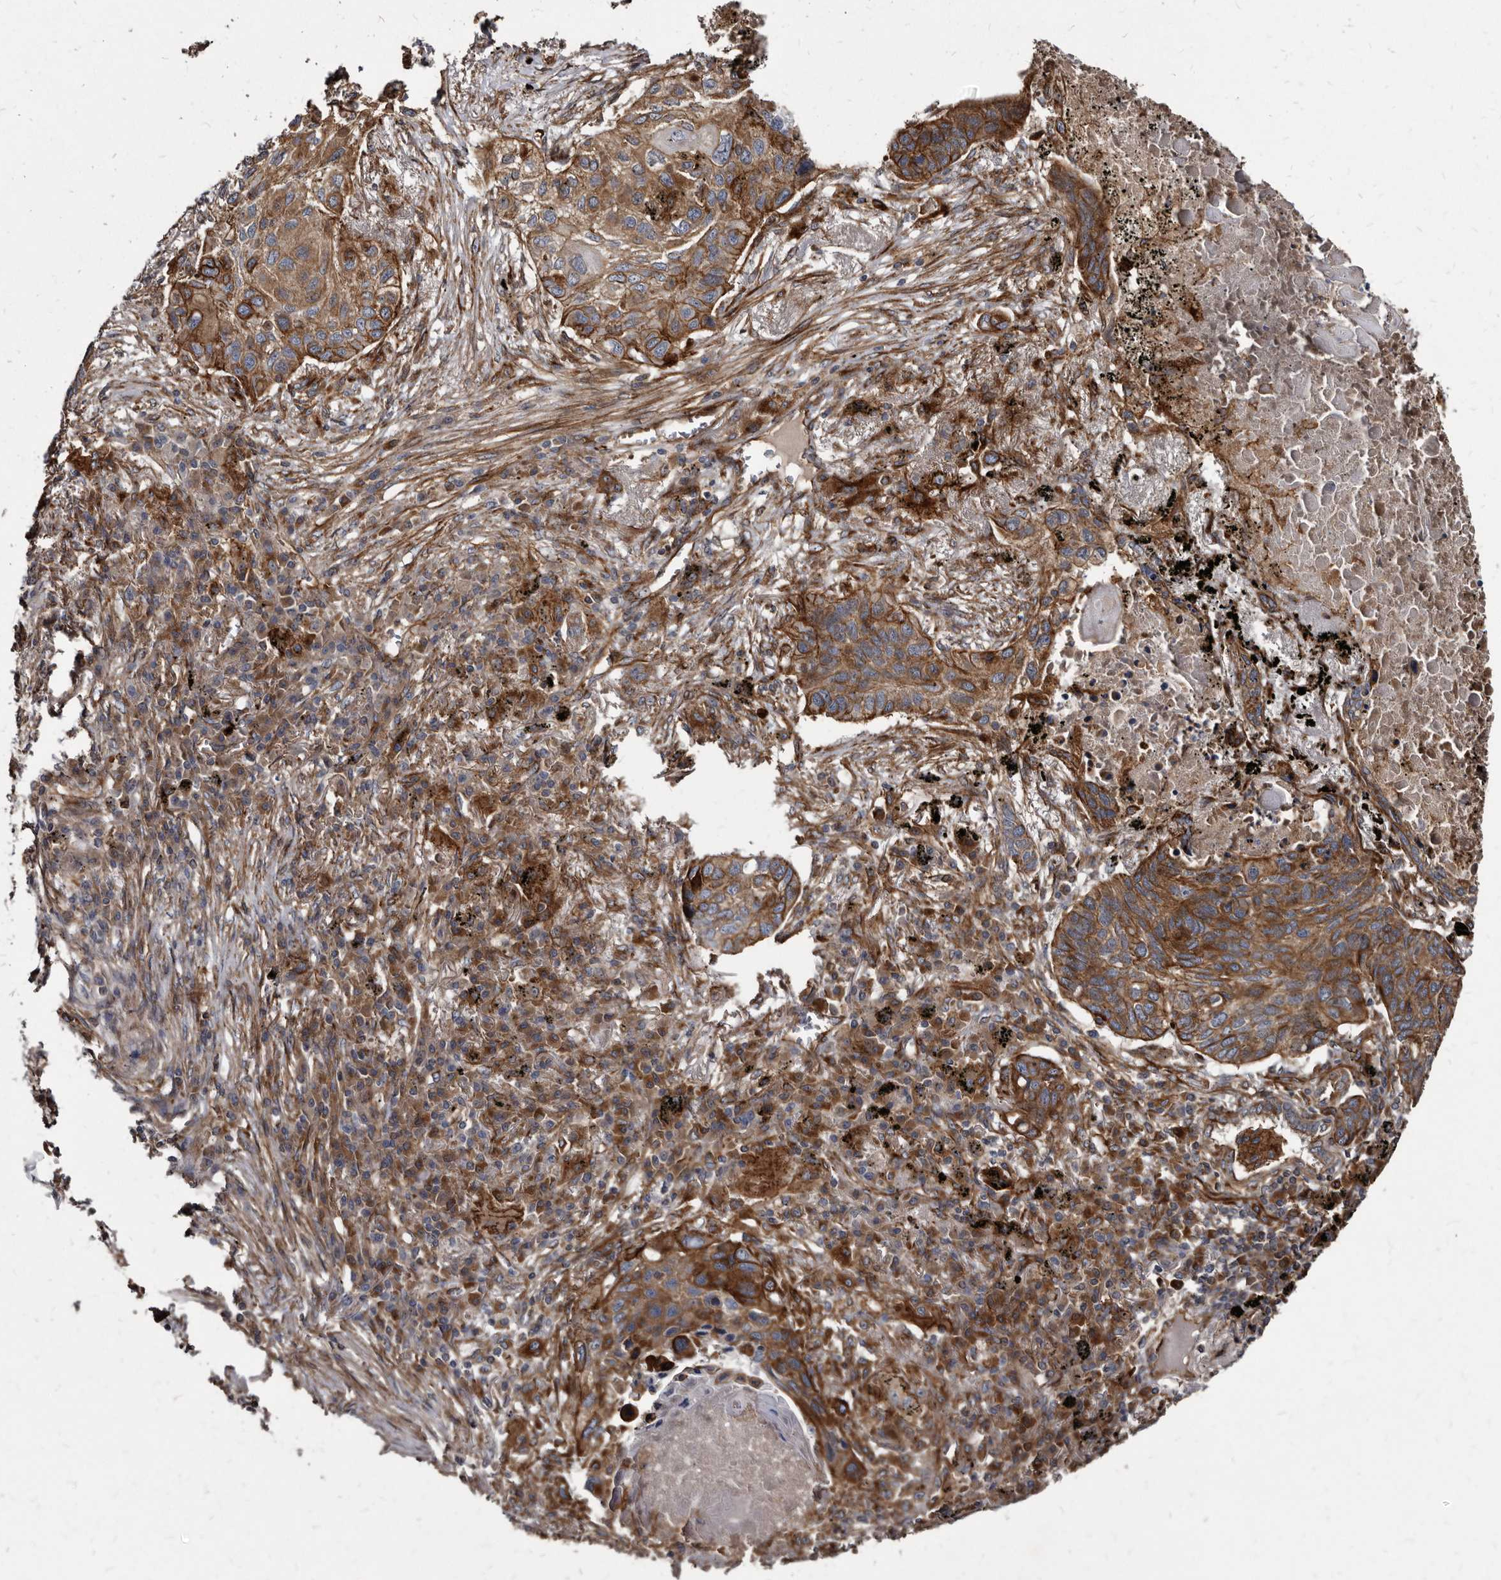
{"staining": {"intensity": "strong", "quantity": ">75%", "location": "cytoplasmic/membranous"}, "tissue": "lung cancer", "cell_type": "Tumor cells", "image_type": "cancer", "snomed": [{"axis": "morphology", "description": "Squamous cell carcinoma, NOS"}, {"axis": "topography", "description": "Lung"}], "caption": "IHC of lung cancer exhibits high levels of strong cytoplasmic/membranous staining in approximately >75% of tumor cells.", "gene": "KCTD20", "patient": {"sex": "female", "age": 63}}